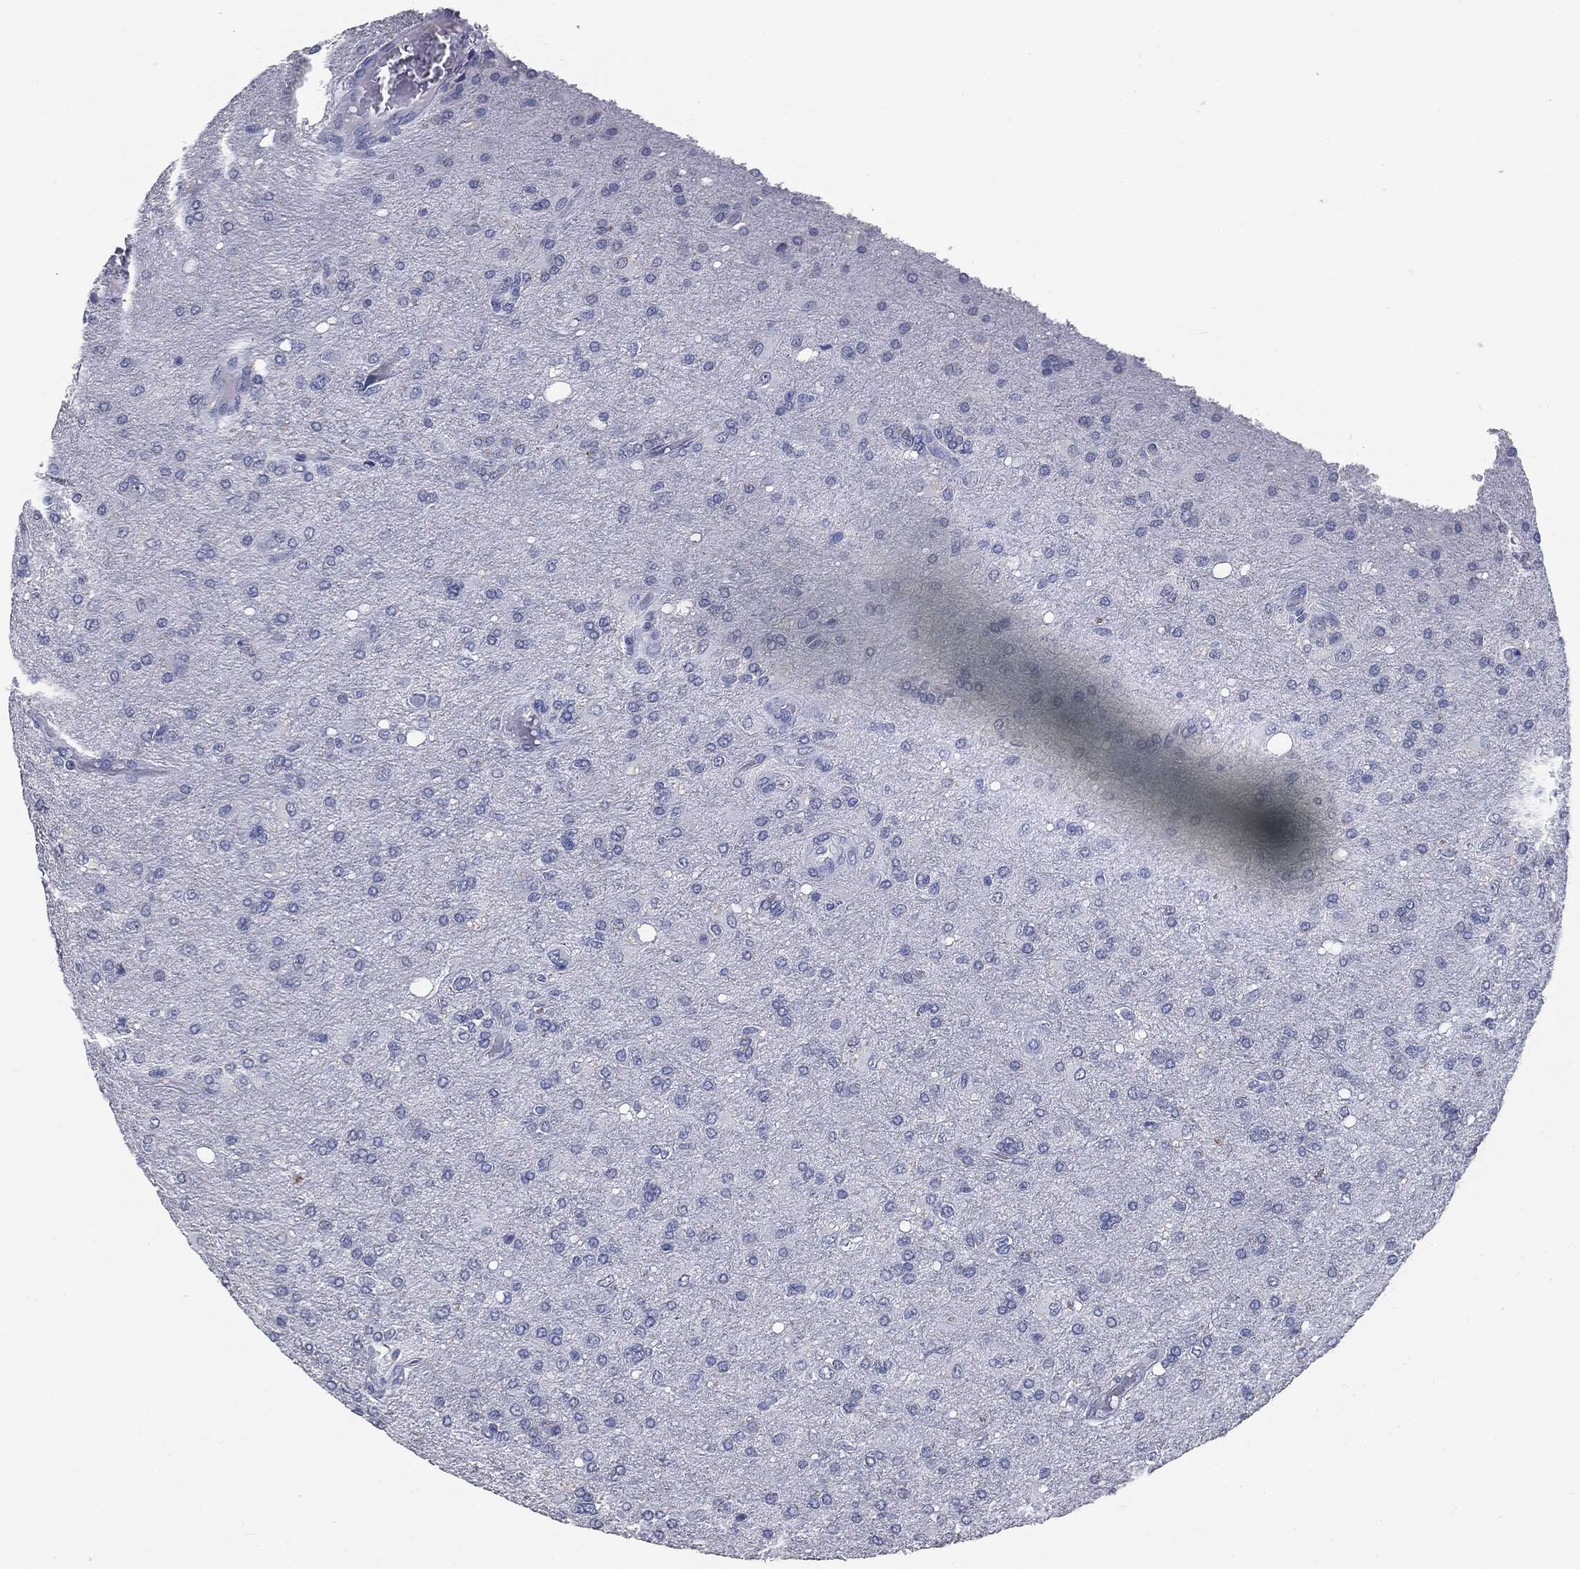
{"staining": {"intensity": "negative", "quantity": "none", "location": "none"}, "tissue": "glioma", "cell_type": "Tumor cells", "image_type": "cancer", "snomed": [{"axis": "morphology", "description": "Glioma, malignant, High grade"}, {"axis": "topography", "description": "Cerebral cortex"}], "caption": "An immunohistochemistry (IHC) micrograph of malignant glioma (high-grade) is shown. There is no staining in tumor cells of malignant glioma (high-grade). Brightfield microscopy of immunohistochemistry (IHC) stained with DAB (3,3'-diaminobenzidine) (brown) and hematoxylin (blue), captured at high magnification.", "gene": "MUC1", "patient": {"sex": "male", "age": 70}}